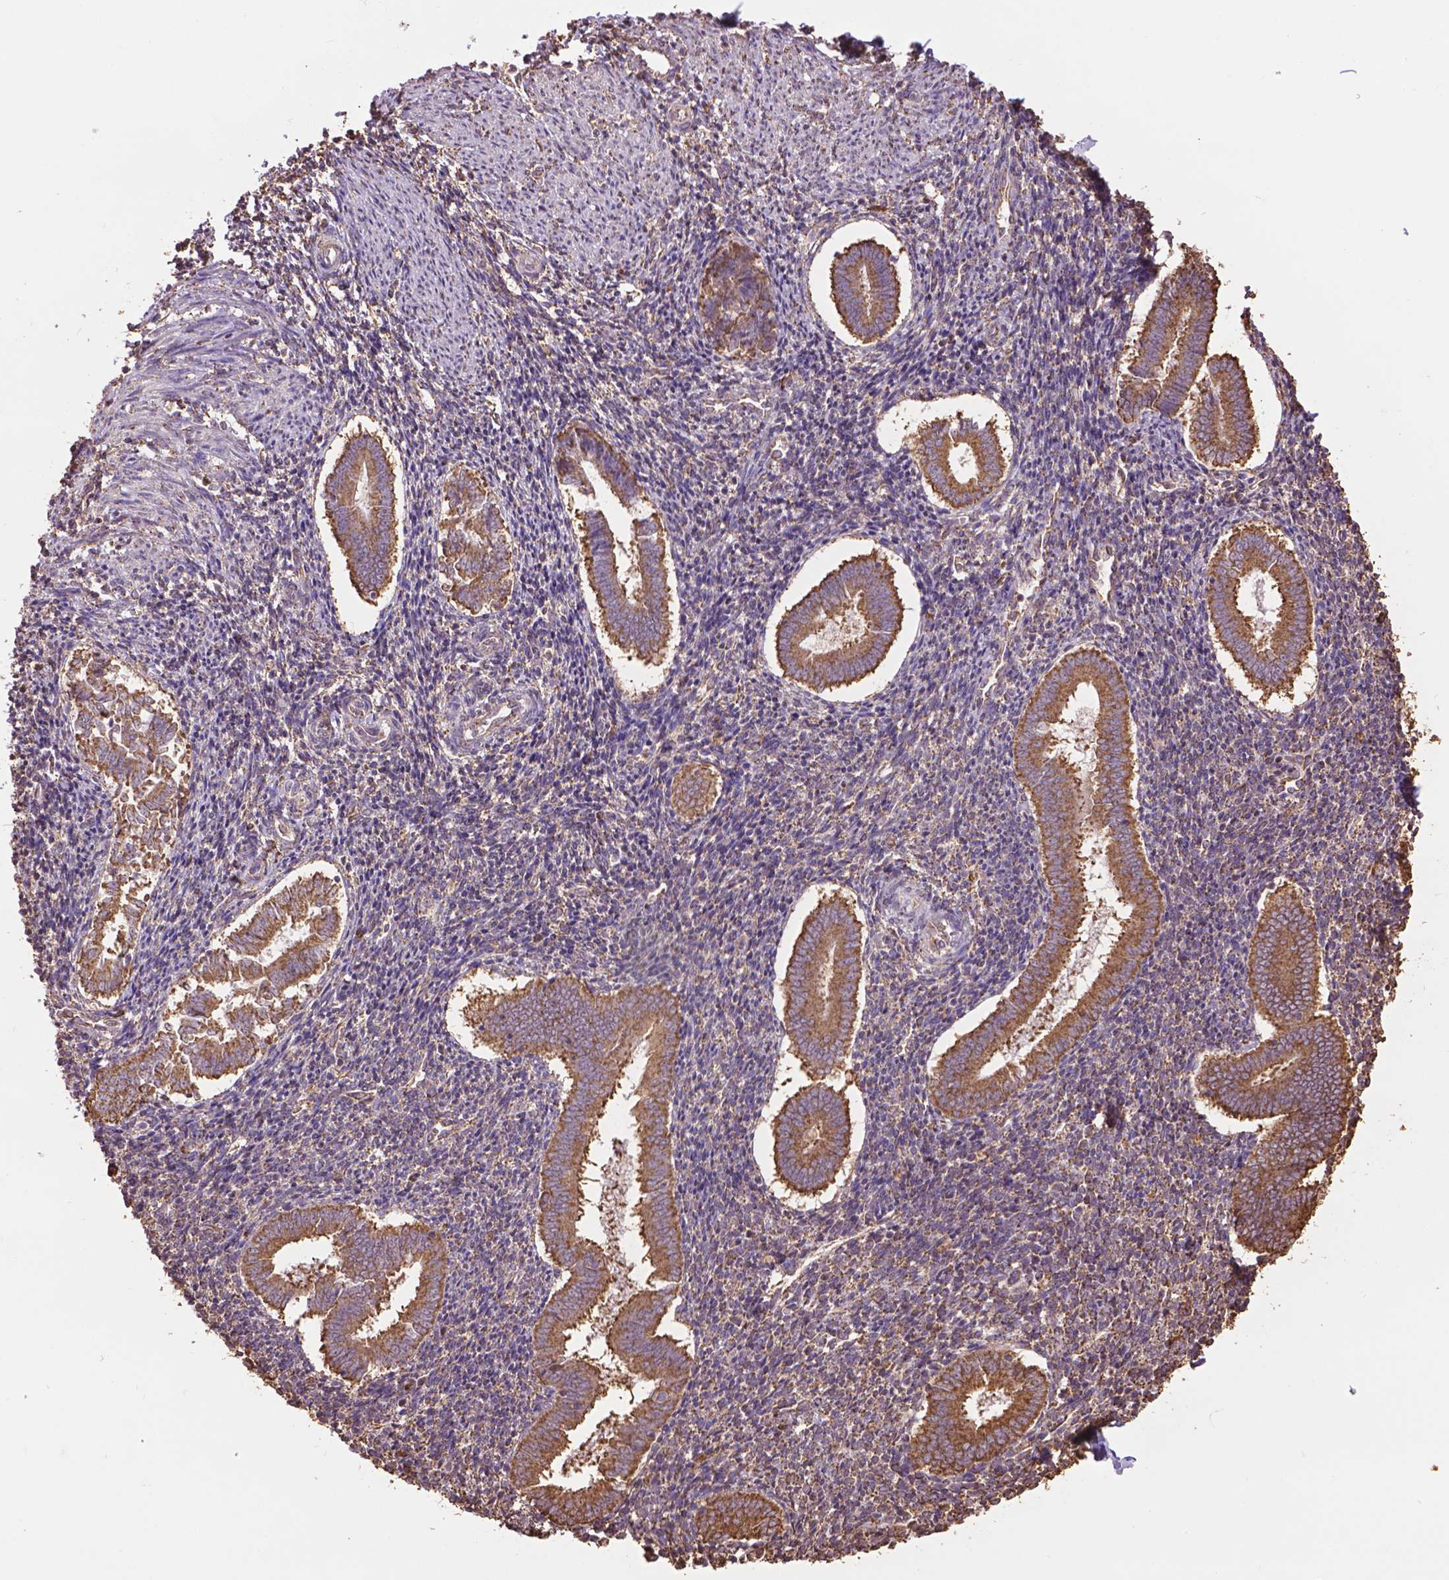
{"staining": {"intensity": "negative", "quantity": "none", "location": "none"}, "tissue": "endometrium", "cell_type": "Cells in endometrial stroma", "image_type": "normal", "snomed": [{"axis": "morphology", "description": "Normal tissue, NOS"}, {"axis": "topography", "description": "Endometrium"}], "caption": "Histopathology image shows no protein positivity in cells in endometrial stroma of benign endometrium.", "gene": "PPP2R5E", "patient": {"sex": "female", "age": 25}}